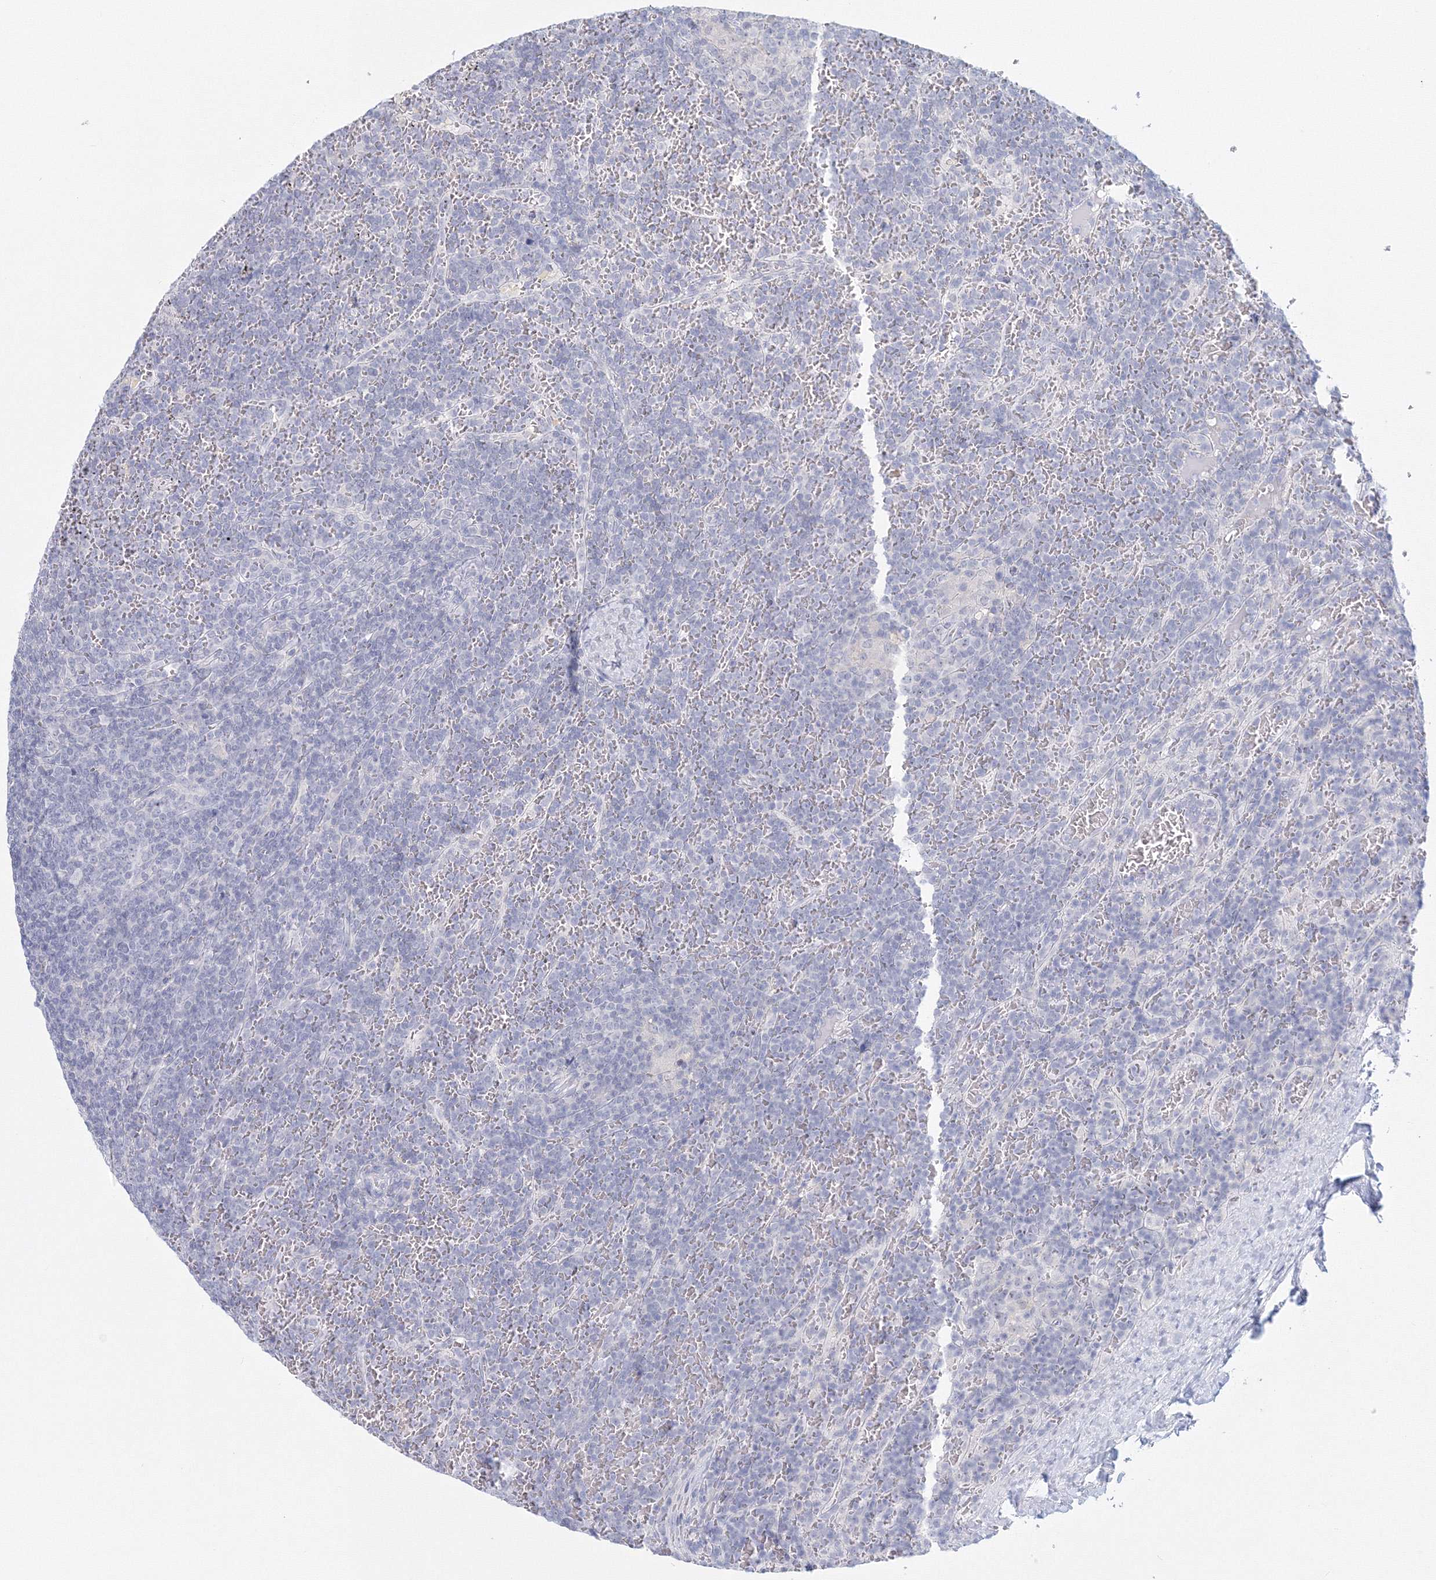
{"staining": {"intensity": "negative", "quantity": "none", "location": "none"}, "tissue": "lymphoma", "cell_type": "Tumor cells", "image_type": "cancer", "snomed": [{"axis": "morphology", "description": "Malignant lymphoma, non-Hodgkin's type, Low grade"}, {"axis": "topography", "description": "Spleen"}], "caption": "The IHC micrograph has no significant staining in tumor cells of lymphoma tissue.", "gene": "VSIG1", "patient": {"sex": "female", "age": 19}}